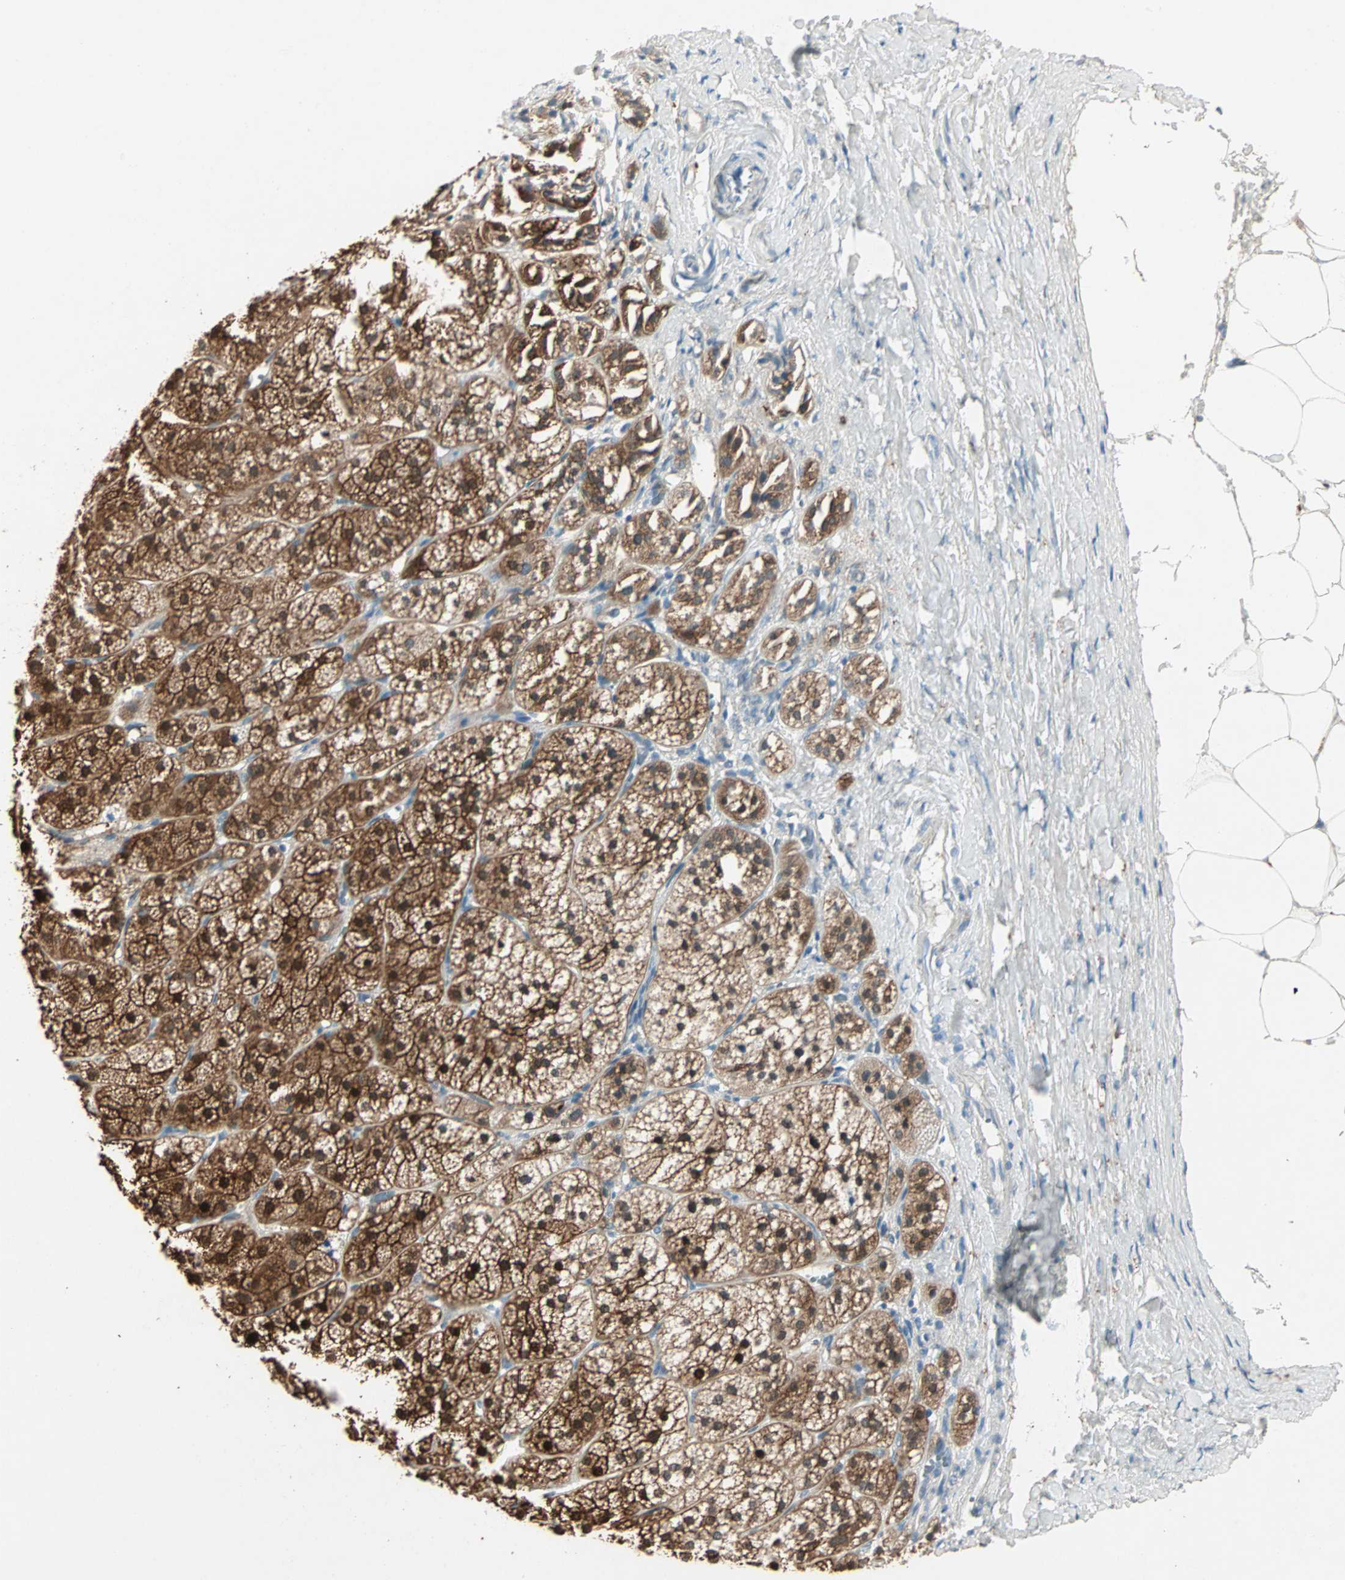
{"staining": {"intensity": "strong", "quantity": ">75%", "location": "cytoplasmic/membranous,nuclear"}, "tissue": "adrenal gland", "cell_type": "Glandular cells", "image_type": "normal", "snomed": [{"axis": "morphology", "description": "Normal tissue, NOS"}, {"axis": "topography", "description": "Adrenal gland"}], "caption": "This micrograph displays immunohistochemistry (IHC) staining of normal adrenal gland, with high strong cytoplasmic/membranous,nuclear expression in about >75% of glandular cells.", "gene": "RTL6", "patient": {"sex": "female", "age": 71}}